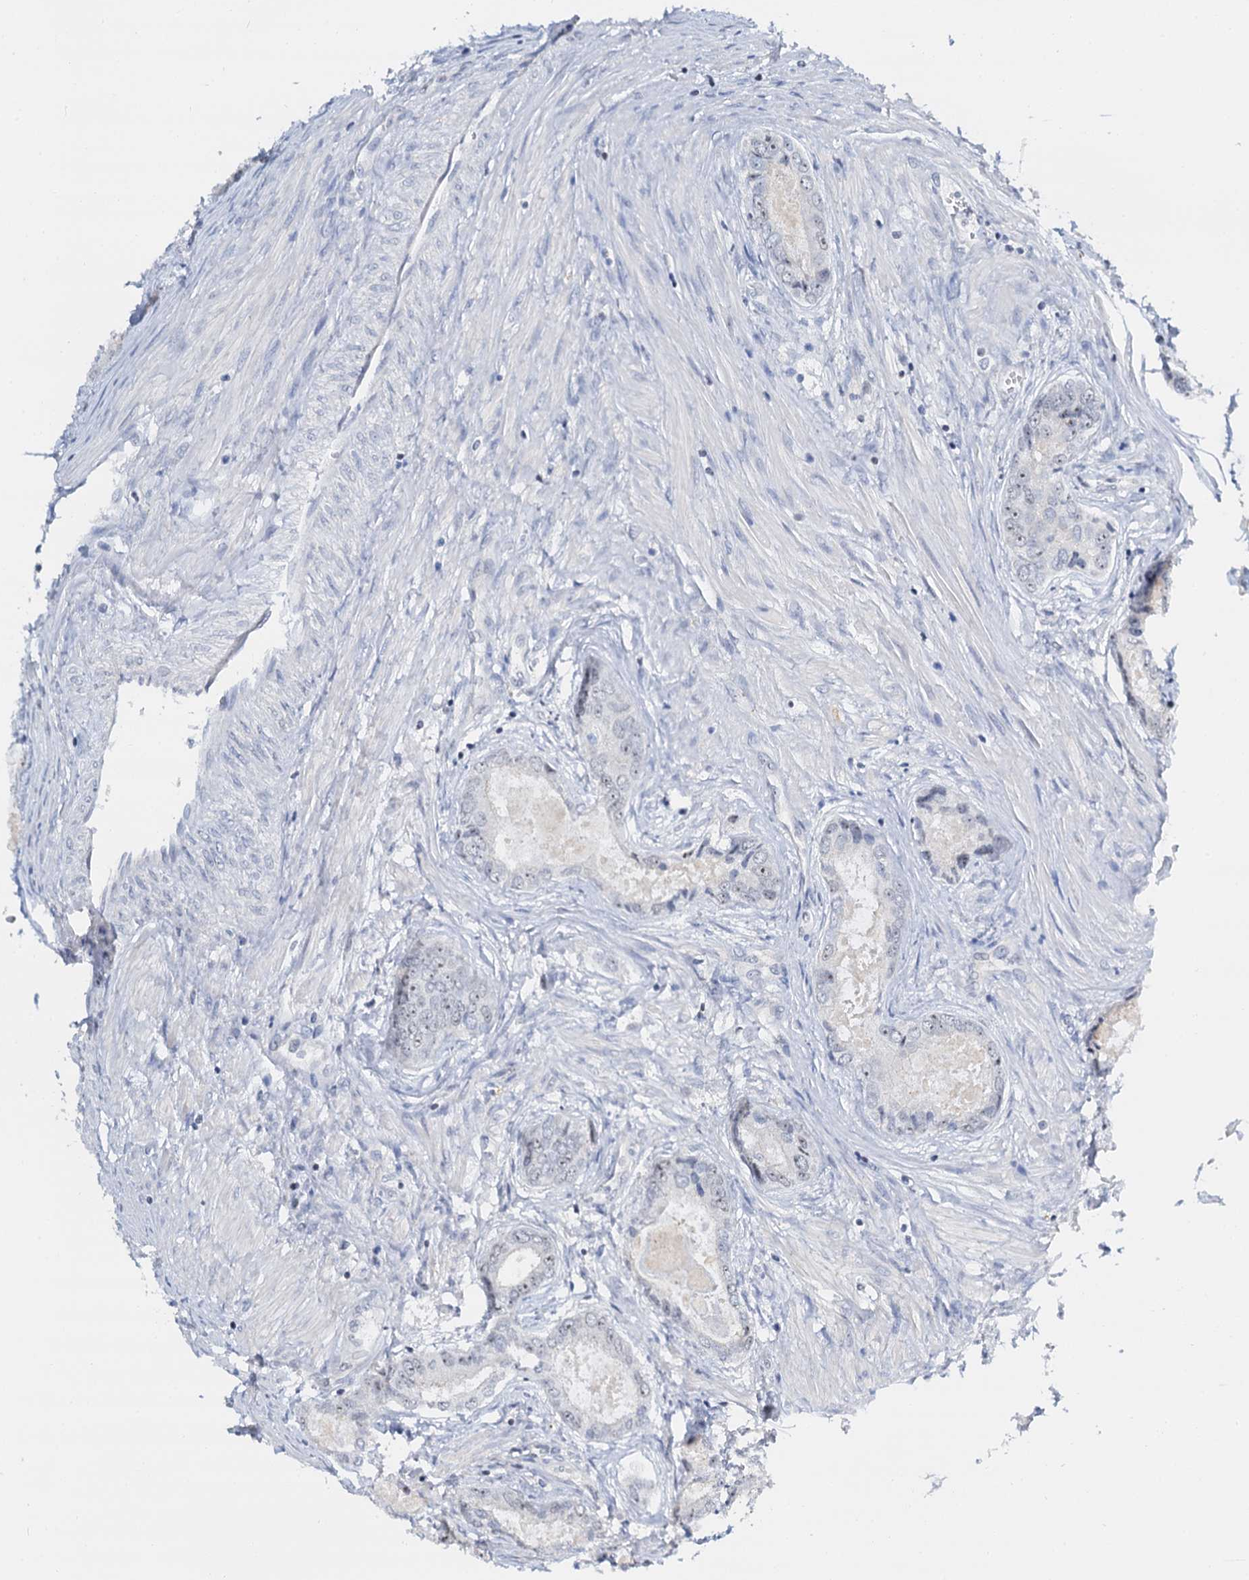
{"staining": {"intensity": "weak", "quantity": "<25%", "location": "nuclear"}, "tissue": "prostate cancer", "cell_type": "Tumor cells", "image_type": "cancer", "snomed": [{"axis": "morphology", "description": "Adenocarcinoma, Low grade"}, {"axis": "topography", "description": "Prostate"}], "caption": "Immunohistochemical staining of prostate cancer (adenocarcinoma (low-grade)) reveals no significant staining in tumor cells.", "gene": "NOP2", "patient": {"sex": "male", "age": 68}}